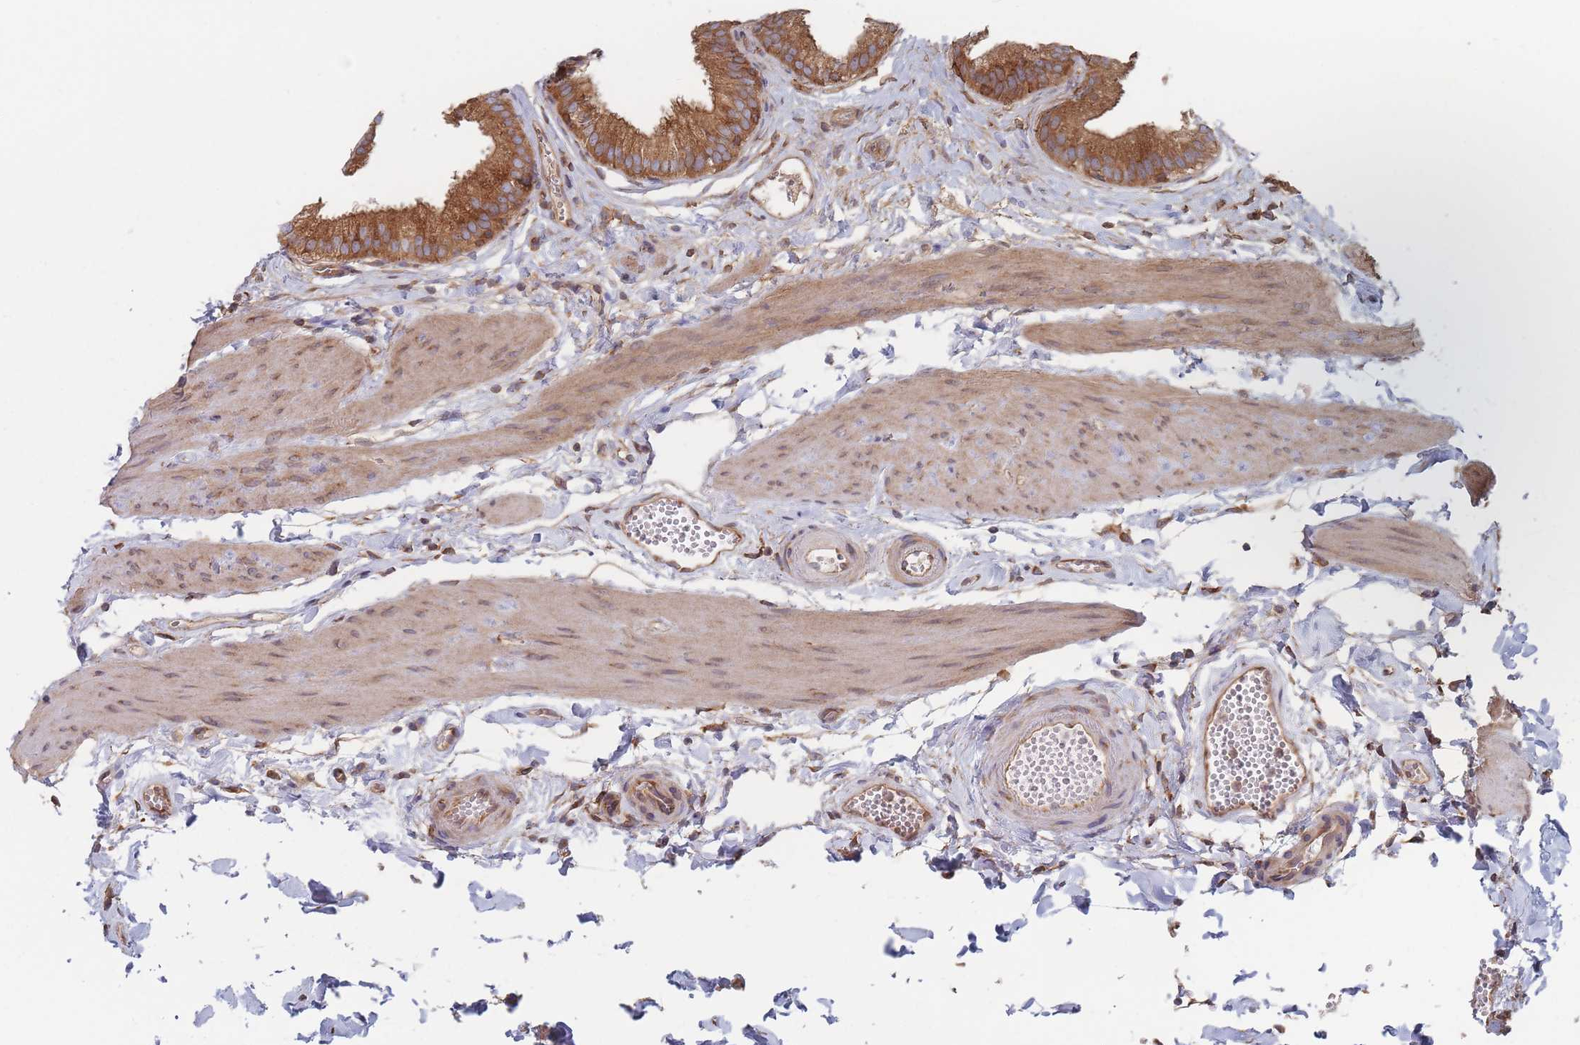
{"staining": {"intensity": "strong", "quantity": ">75%", "location": "cytoplasmic/membranous"}, "tissue": "gallbladder", "cell_type": "Glandular cells", "image_type": "normal", "snomed": [{"axis": "morphology", "description": "Normal tissue, NOS"}, {"axis": "topography", "description": "Gallbladder"}], "caption": "This is an image of immunohistochemistry (IHC) staining of benign gallbladder, which shows strong positivity in the cytoplasmic/membranous of glandular cells.", "gene": "KDSR", "patient": {"sex": "female", "age": 54}}